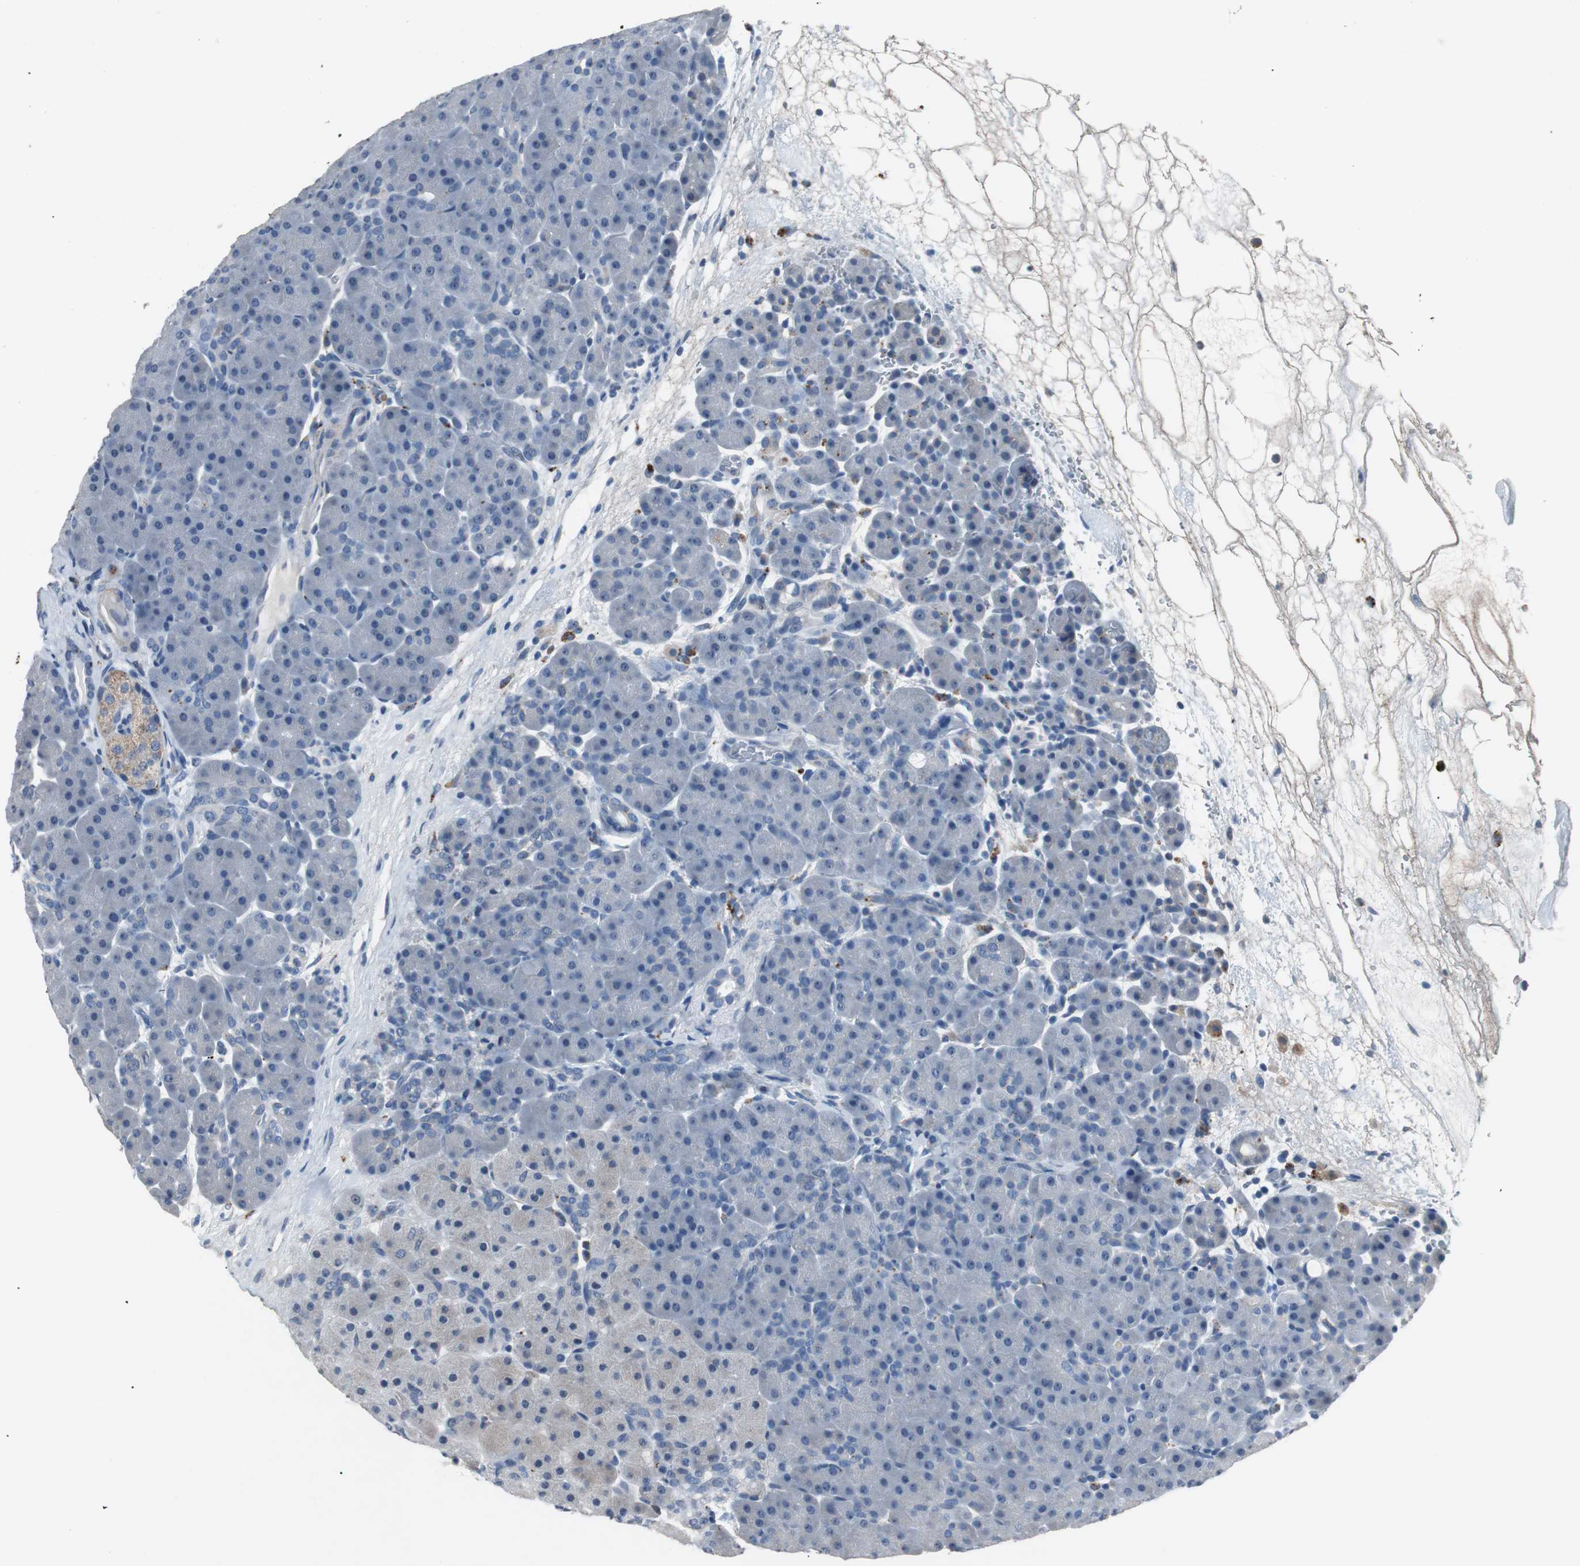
{"staining": {"intensity": "negative", "quantity": "none", "location": "none"}, "tissue": "pancreas", "cell_type": "Exocrine glandular cells", "image_type": "normal", "snomed": [{"axis": "morphology", "description": "Normal tissue, NOS"}, {"axis": "topography", "description": "Pancreas"}], "caption": "High magnification brightfield microscopy of benign pancreas stained with DAB (3,3'-diaminobenzidine) (brown) and counterstained with hematoxylin (blue): exocrine glandular cells show no significant staining. (DAB immunohistochemistry with hematoxylin counter stain).", "gene": "PCYT1B", "patient": {"sex": "male", "age": 66}}